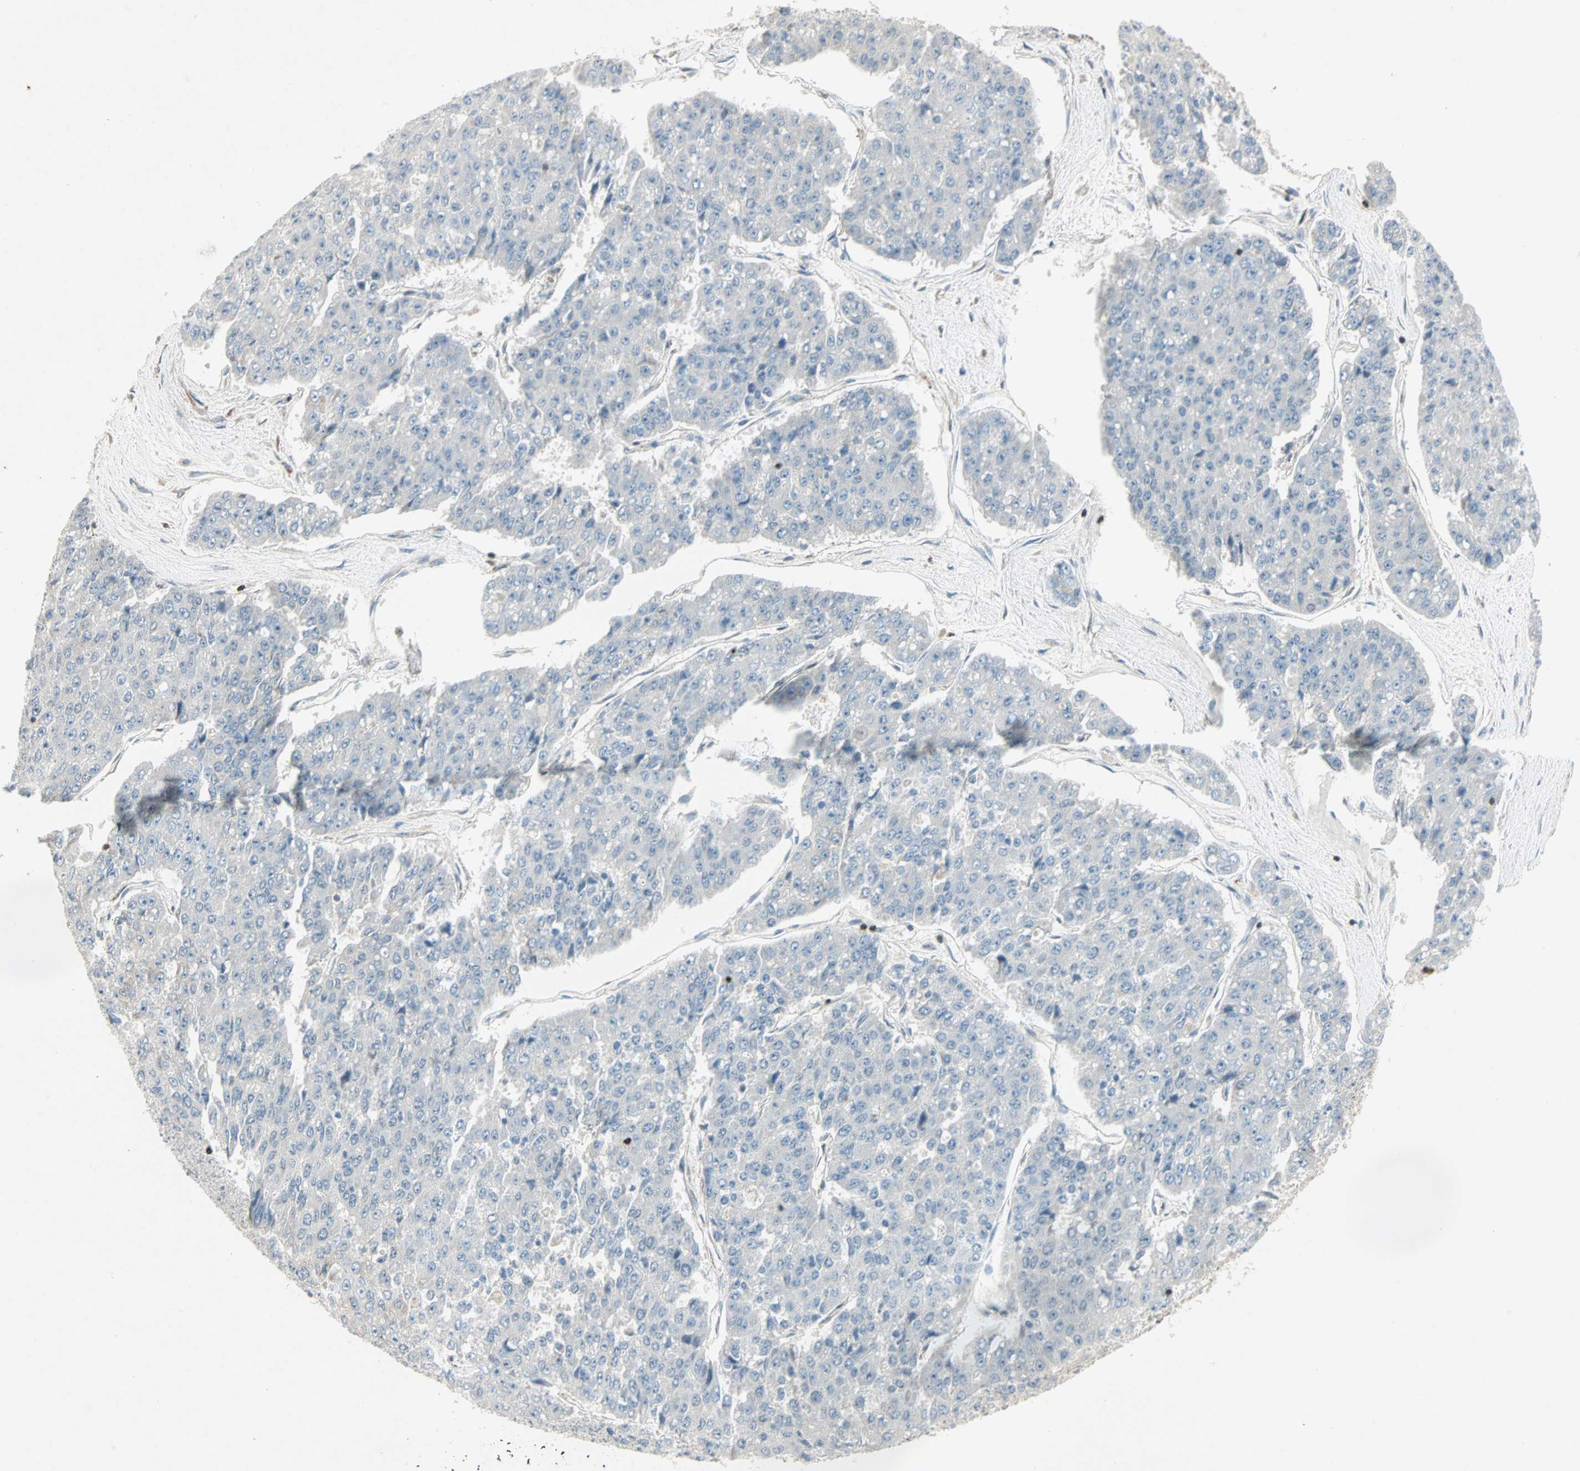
{"staining": {"intensity": "negative", "quantity": "none", "location": "none"}, "tissue": "pancreatic cancer", "cell_type": "Tumor cells", "image_type": "cancer", "snomed": [{"axis": "morphology", "description": "Adenocarcinoma, NOS"}, {"axis": "topography", "description": "Pancreas"}], "caption": "This is an IHC image of human pancreatic adenocarcinoma. There is no positivity in tumor cells.", "gene": "TAPBP", "patient": {"sex": "male", "age": 50}}